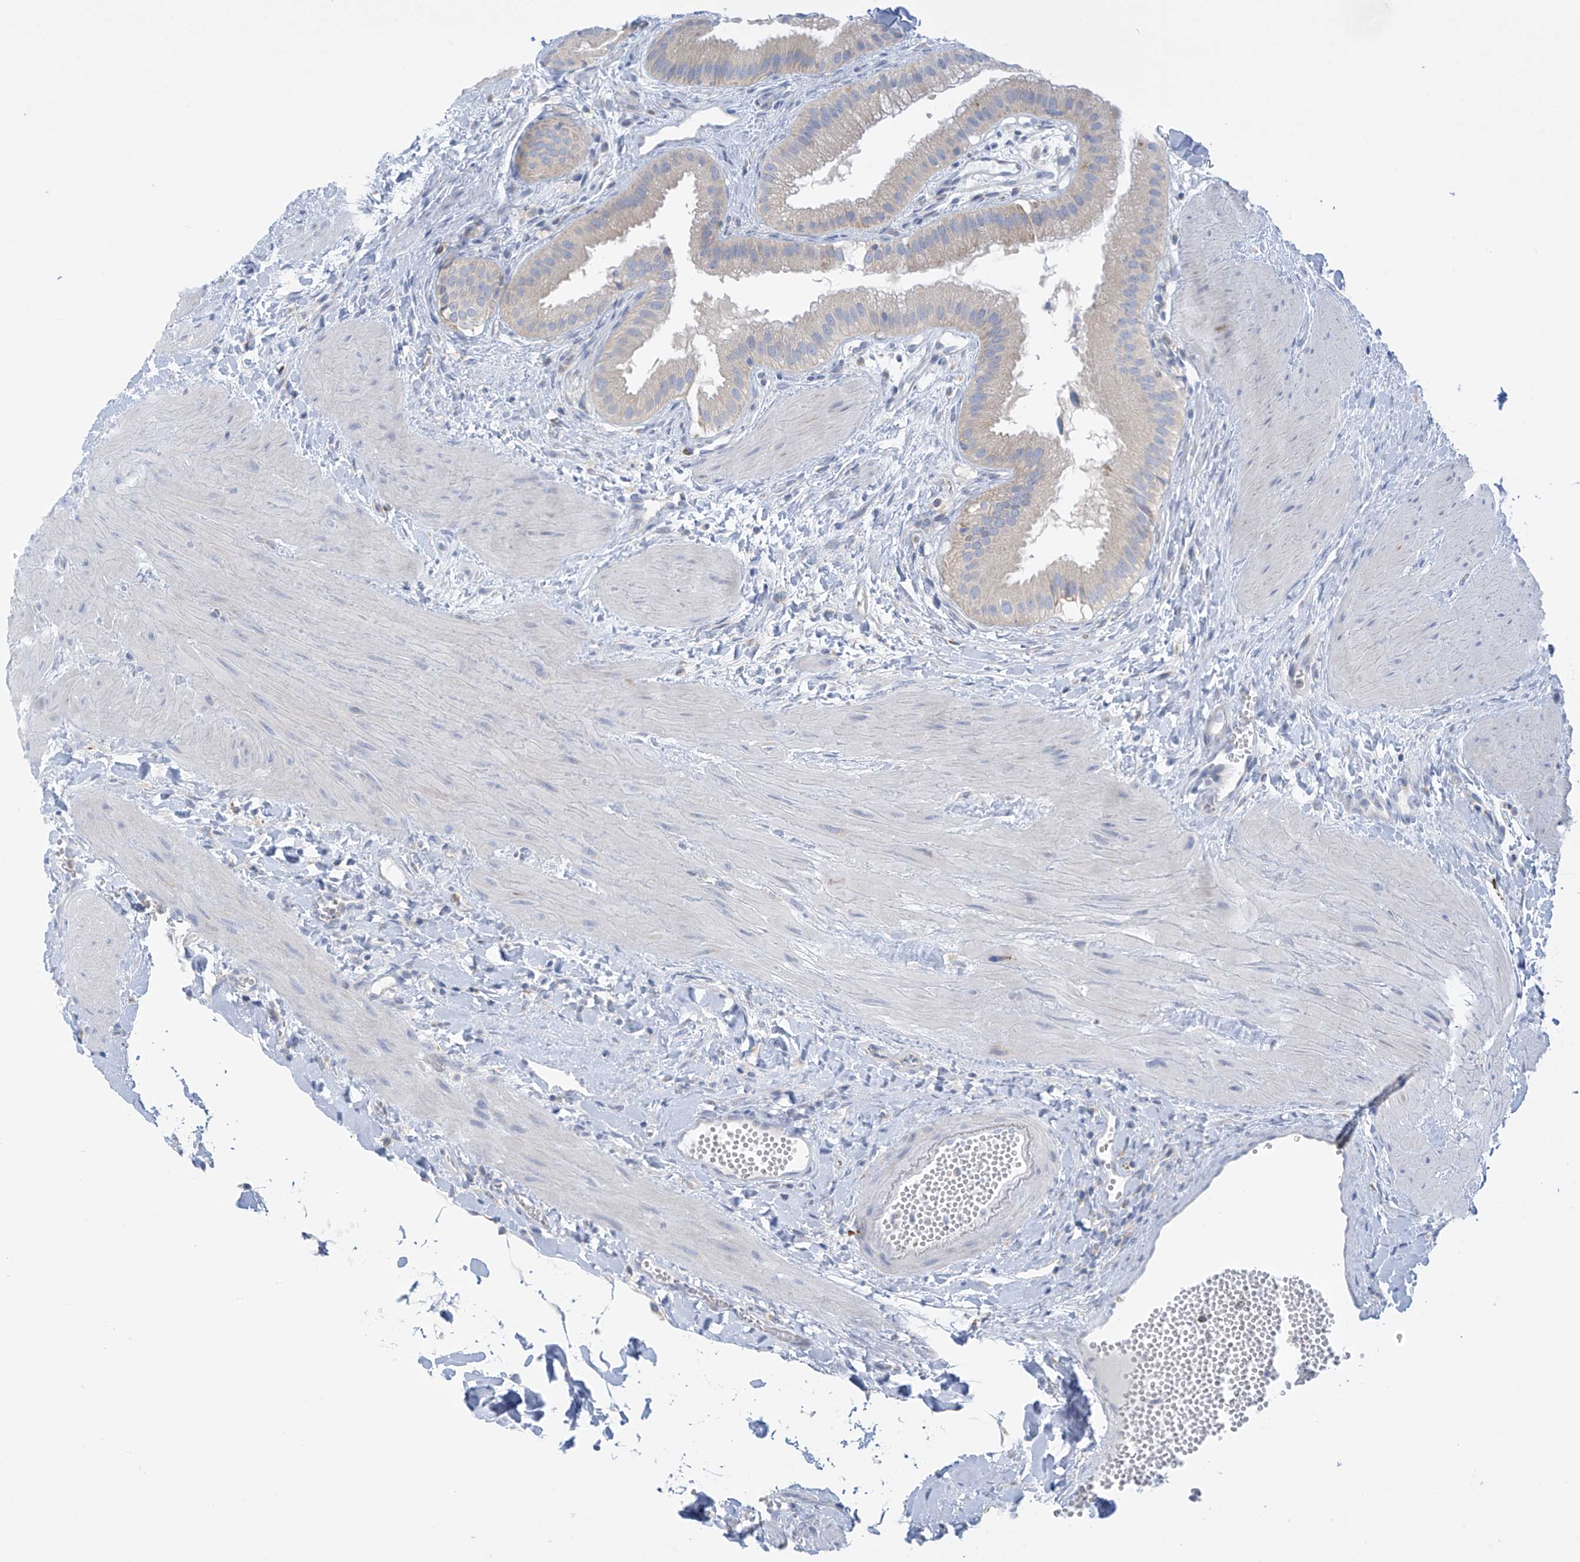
{"staining": {"intensity": "weak", "quantity": "<25%", "location": "cytoplasmic/membranous"}, "tissue": "gallbladder", "cell_type": "Glandular cells", "image_type": "normal", "snomed": [{"axis": "morphology", "description": "Normal tissue, NOS"}, {"axis": "topography", "description": "Gallbladder"}], "caption": "This photomicrograph is of normal gallbladder stained with immunohistochemistry (IHC) to label a protein in brown with the nuclei are counter-stained blue. There is no expression in glandular cells.", "gene": "SLC6A12", "patient": {"sex": "male", "age": 55}}